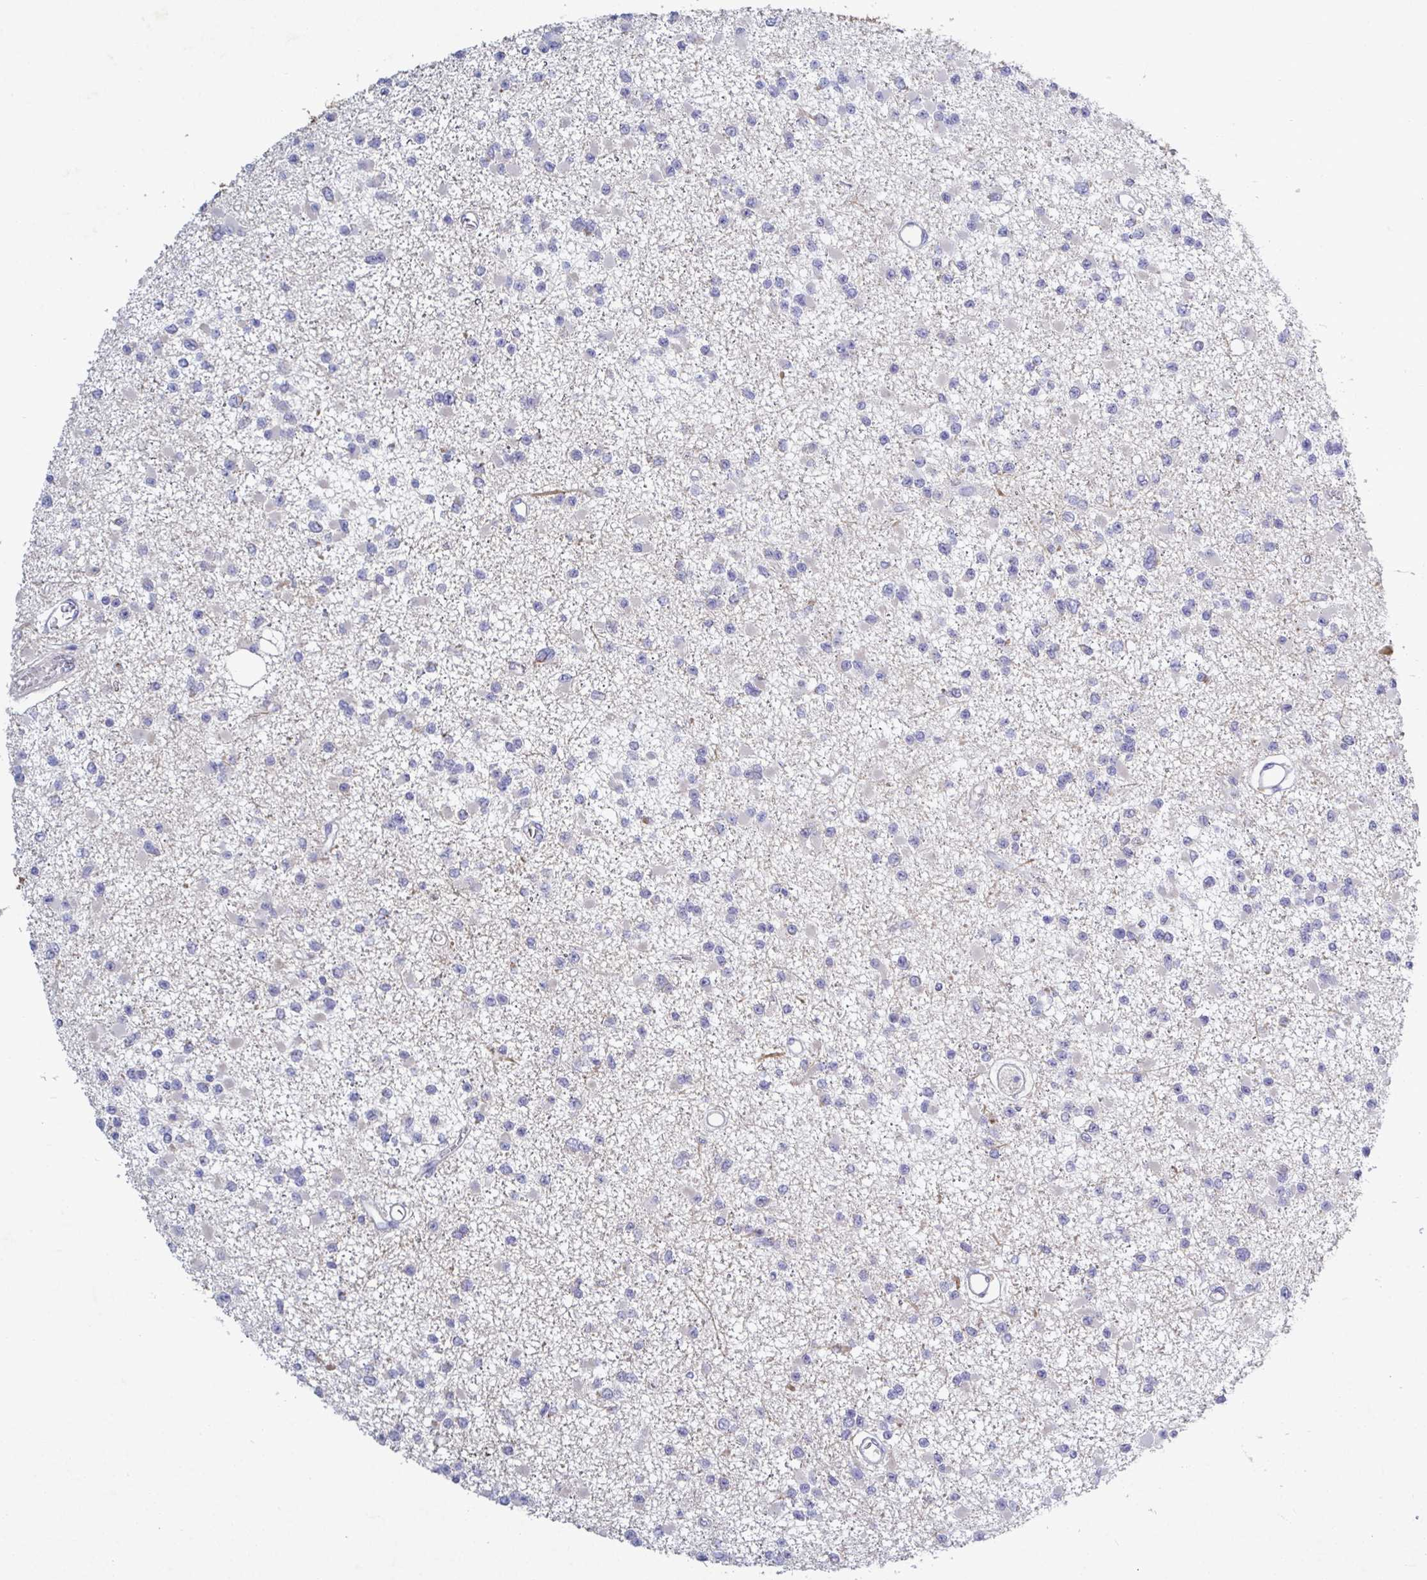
{"staining": {"intensity": "negative", "quantity": "none", "location": "none"}, "tissue": "glioma", "cell_type": "Tumor cells", "image_type": "cancer", "snomed": [{"axis": "morphology", "description": "Glioma, malignant, Low grade"}, {"axis": "topography", "description": "Brain"}], "caption": "Immunohistochemistry micrograph of neoplastic tissue: glioma stained with DAB (3,3'-diaminobenzidine) demonstrates no significant protein positivity in tumor cells.", "gene": "GALNT13", "patient": {"sex": "female", "age": 22}}